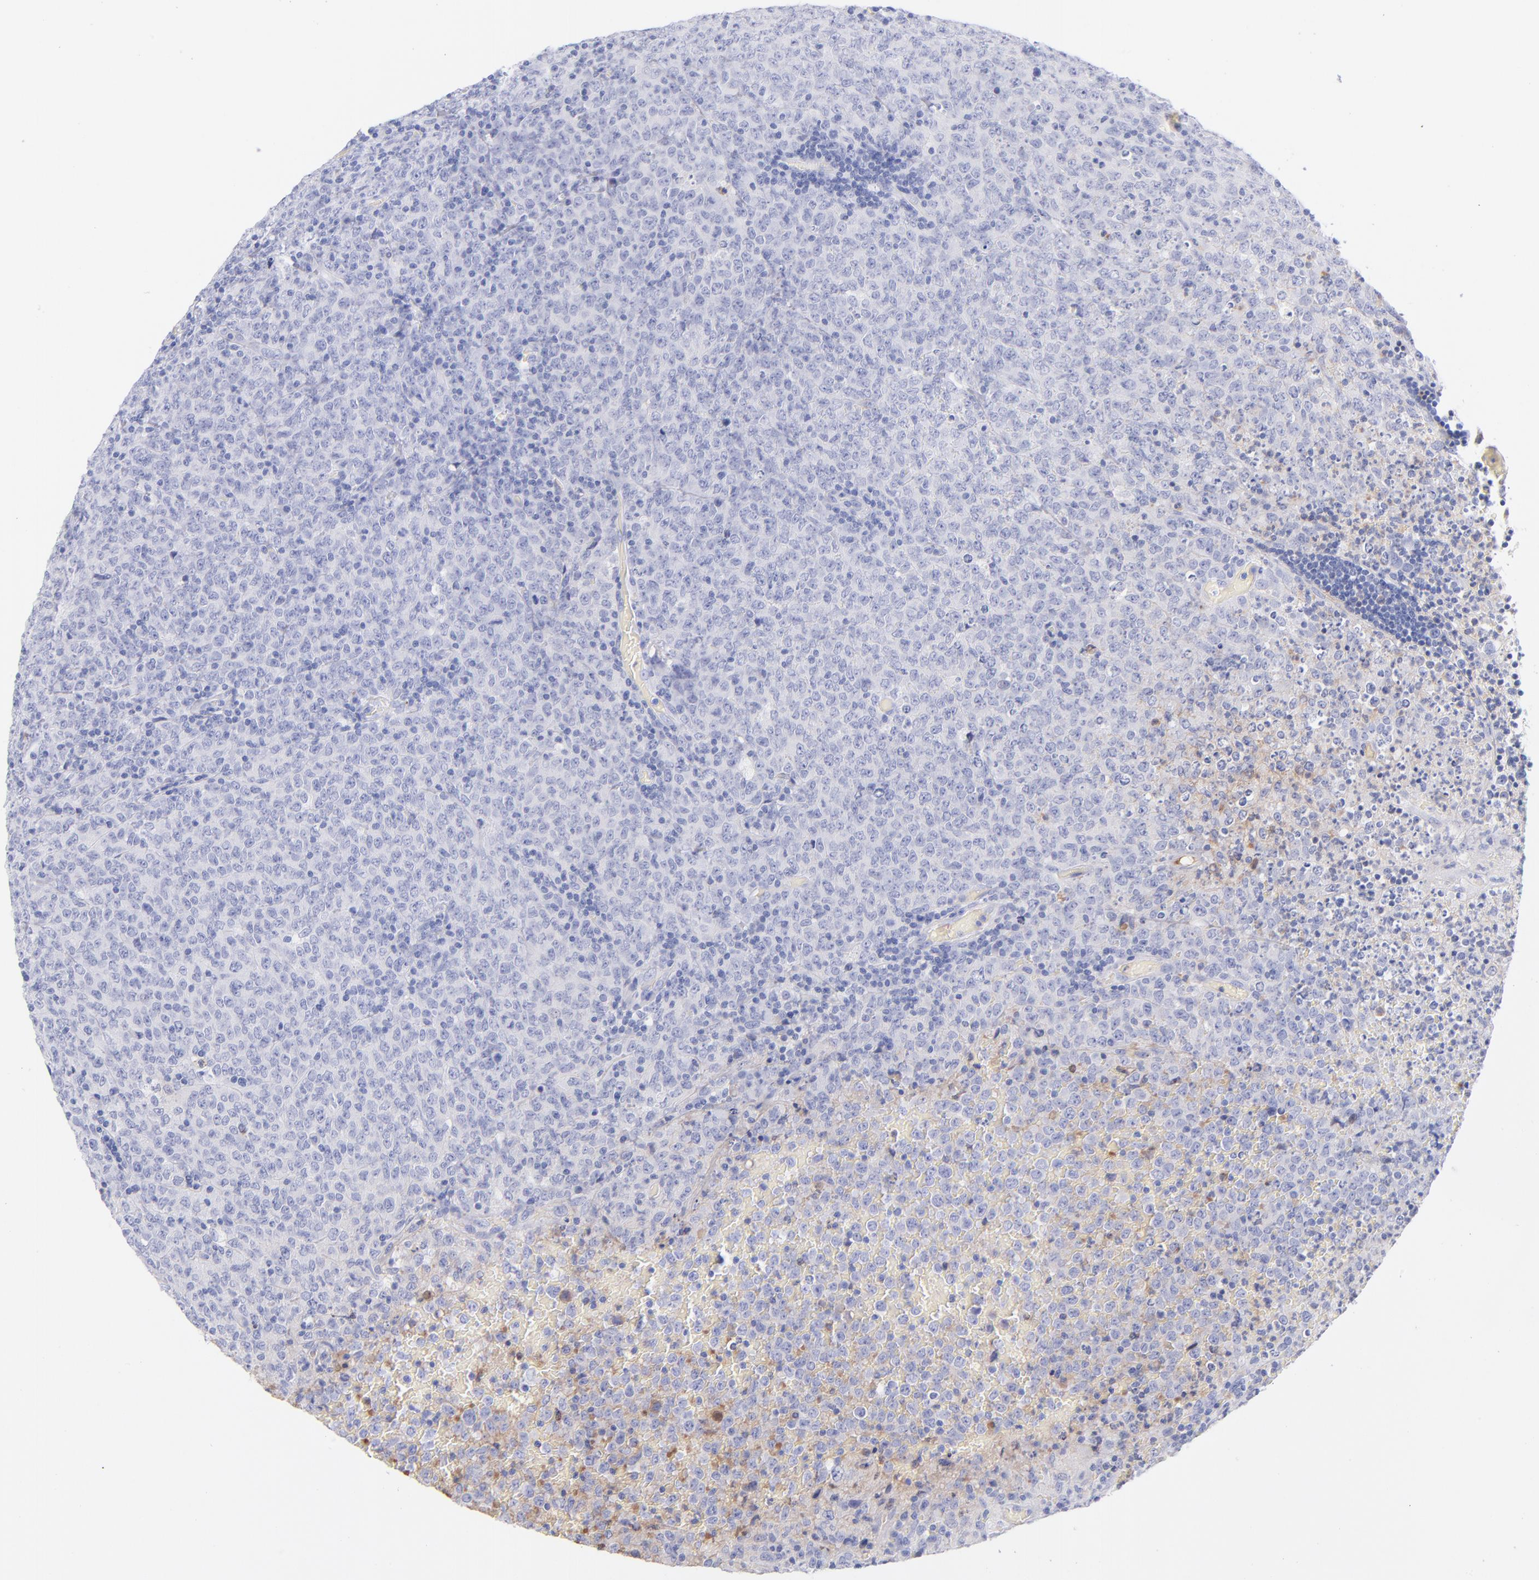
{"staining": {"intensity": "negative", "quantity": "none", "location": "none"}, "tissue": "lymphoma", "cell_type": "Tumor cells", "image_type": "cancer", "snomed": [{"axis": "morphology", "description": "Malignant lymphoma, non-Hodgkin's type, High grade"}, {"axis": "topography", "description": "Tonsil"}], "caption": "Immunohistochemistry photomicrograph of neoplastic tissue: human lymphoma stained with DAB (3,3'-diaminobenzidine) reveals no significant protein positivity in tumor cells.", "gene": "HP", "patient": {"sex": "female", "age": 36}}